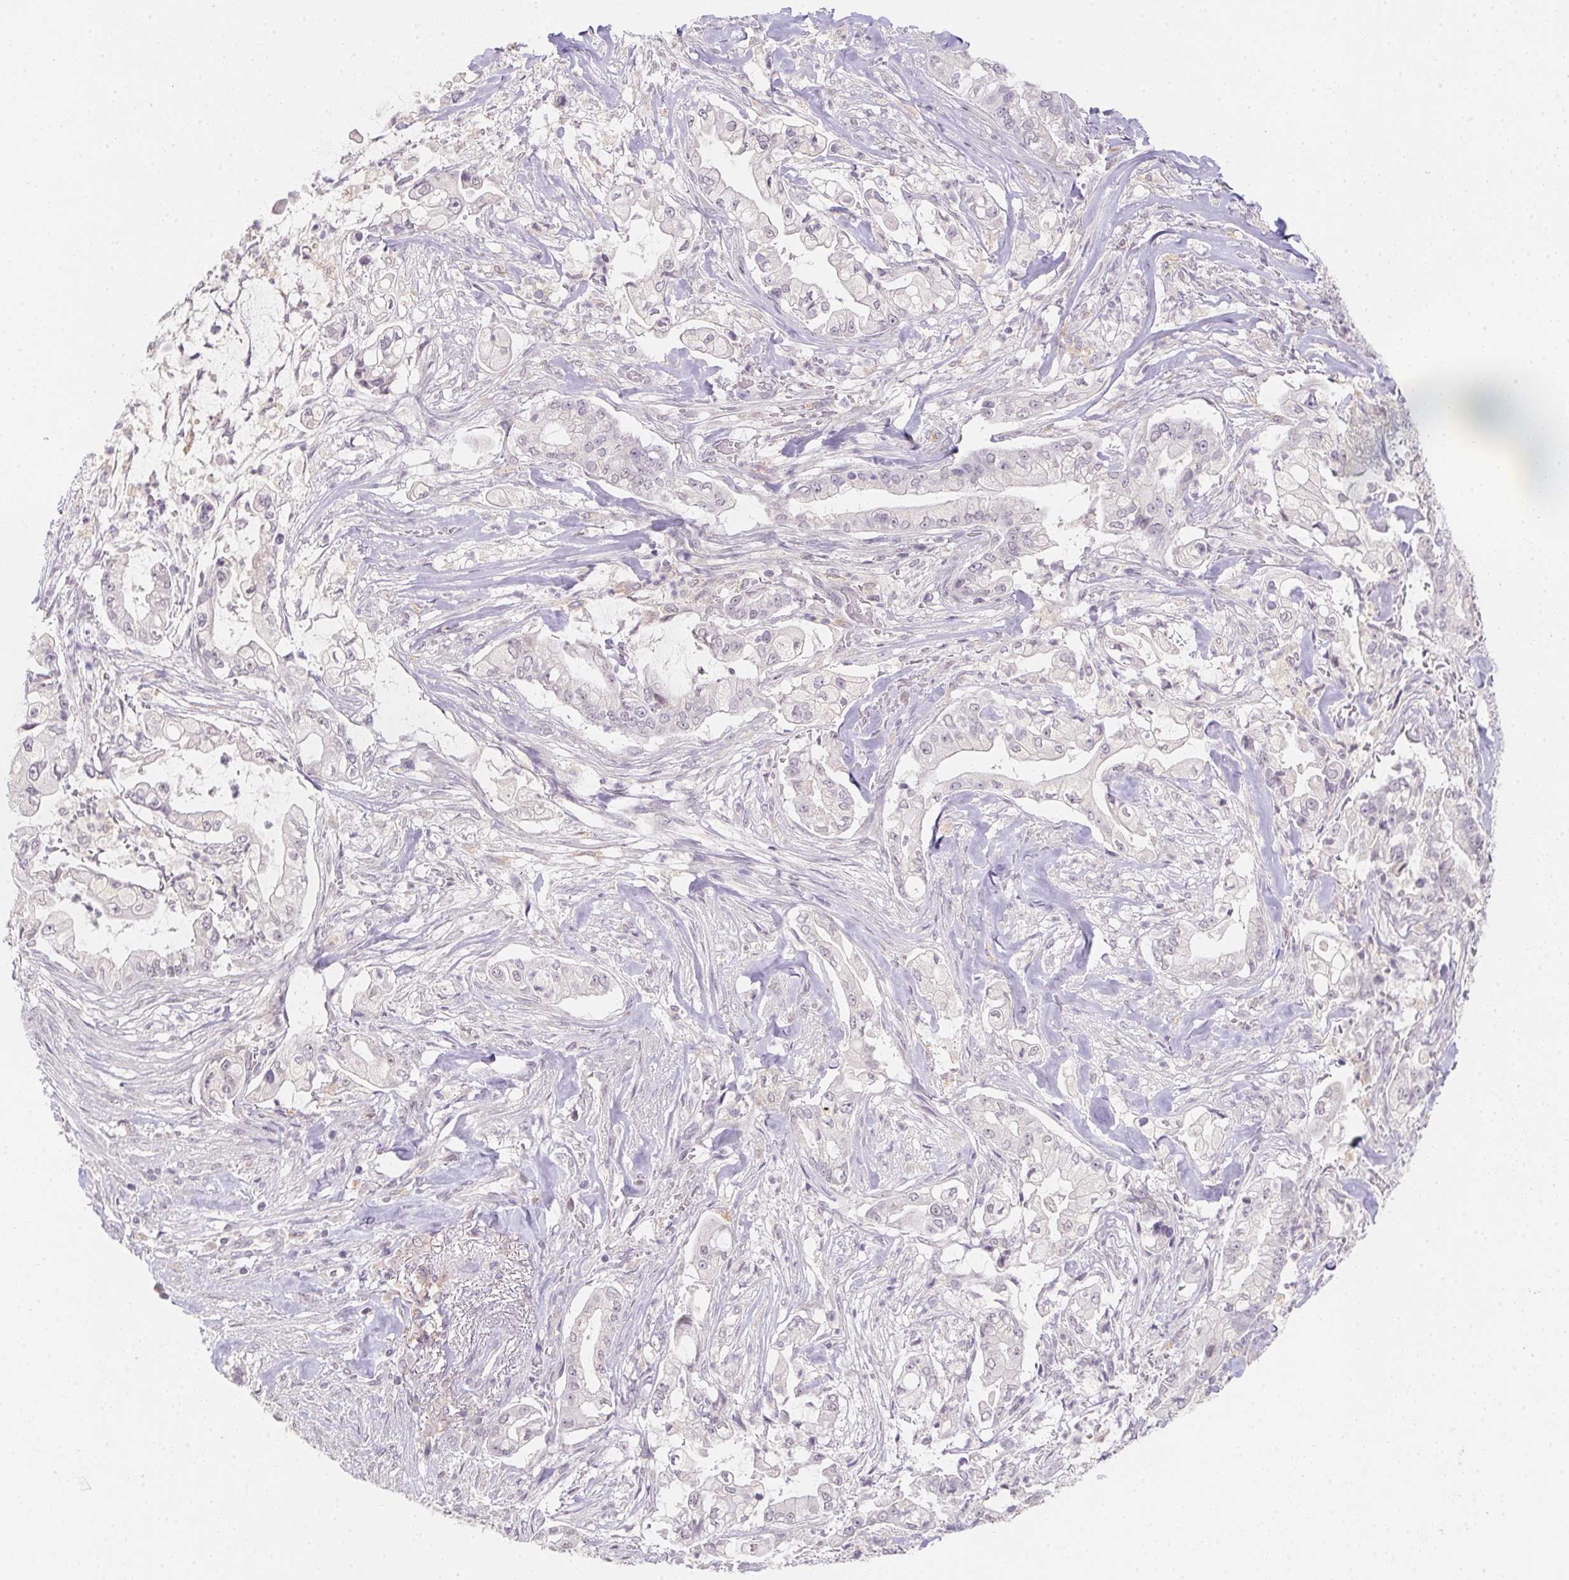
{"staining": {"intensity": "negative", "quantity": "none", "location": "none"}, "tissue": "pancreatic cancer", "cell_type": "Tumor cells", "image_type": "cancer", "snomed": [{"axis": "morphology", "description": "Adenocarcinoma, NOS"}, {"axis": "topography", "description": "Pancreas"}], "caption": "Immunohistochemistry photomicrograph of pancreatic adenocarcinoma stained for a protein (brown), which displays no staining in tumor cells. (DAB (3,3'-diaminobenzidine) immunohistochemistry visualized using brightfield microscopy, high magnification).", "gene": "SLC6A18", "patient": {"sex": "female", "age": 69}}